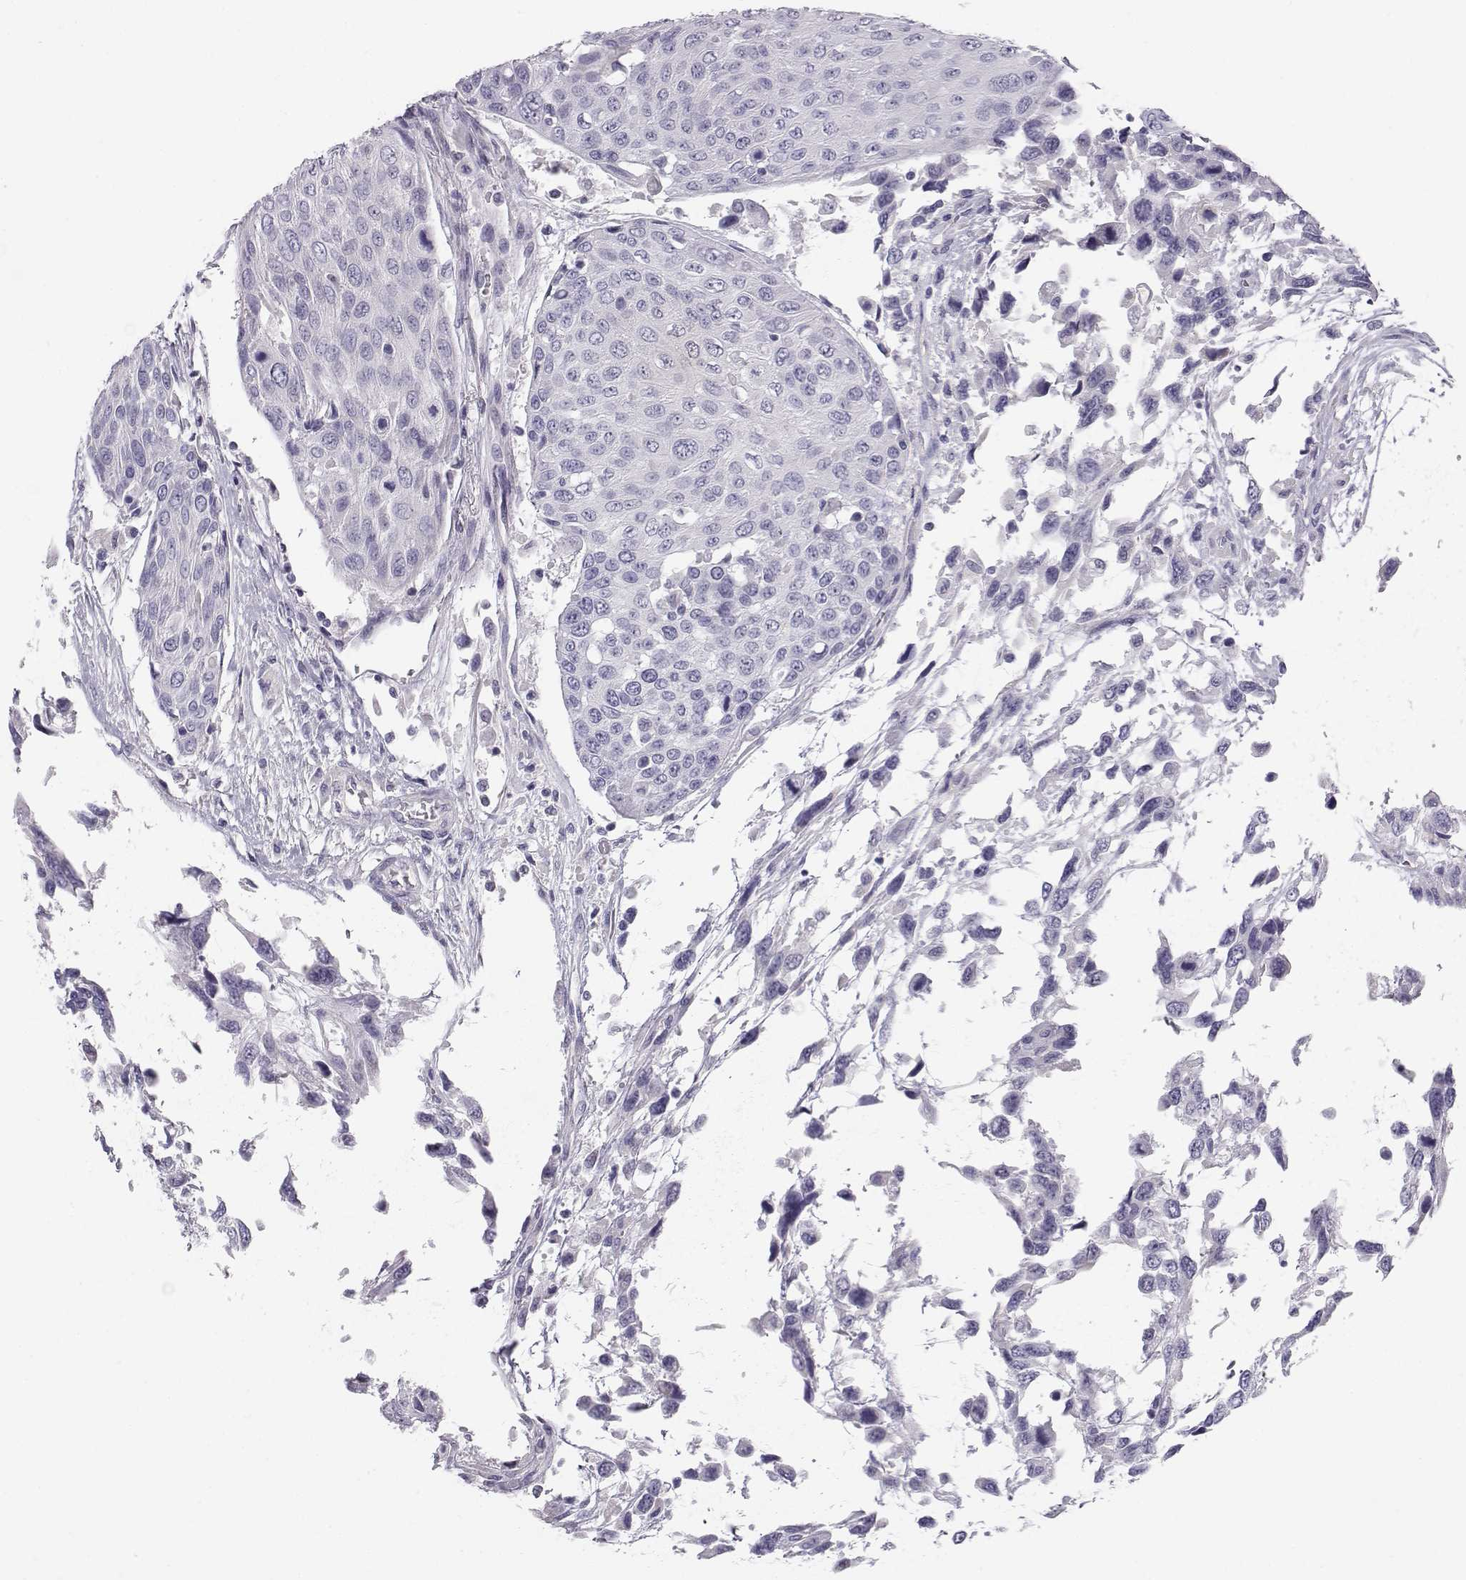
{"staining": {"intensity": "negative", "quantity": "none", "location": "none"}, "tissue": "urothelial cancer", "cell_type": "Tumor cells", "image_type": "cancer", "snomed": [{"axis": "morphology", "description": "Urothelial carcinoma, High grade"}, {"axis": "topography", "description": "Urinary bladder"}], "caption": "Immunohistochemical staining of urothelial carcinoma (high-grade) exhibits no significant expression in tumor cells.", "gene": "KCNMB4", "patient": {"sex": "female", "age": 70}}